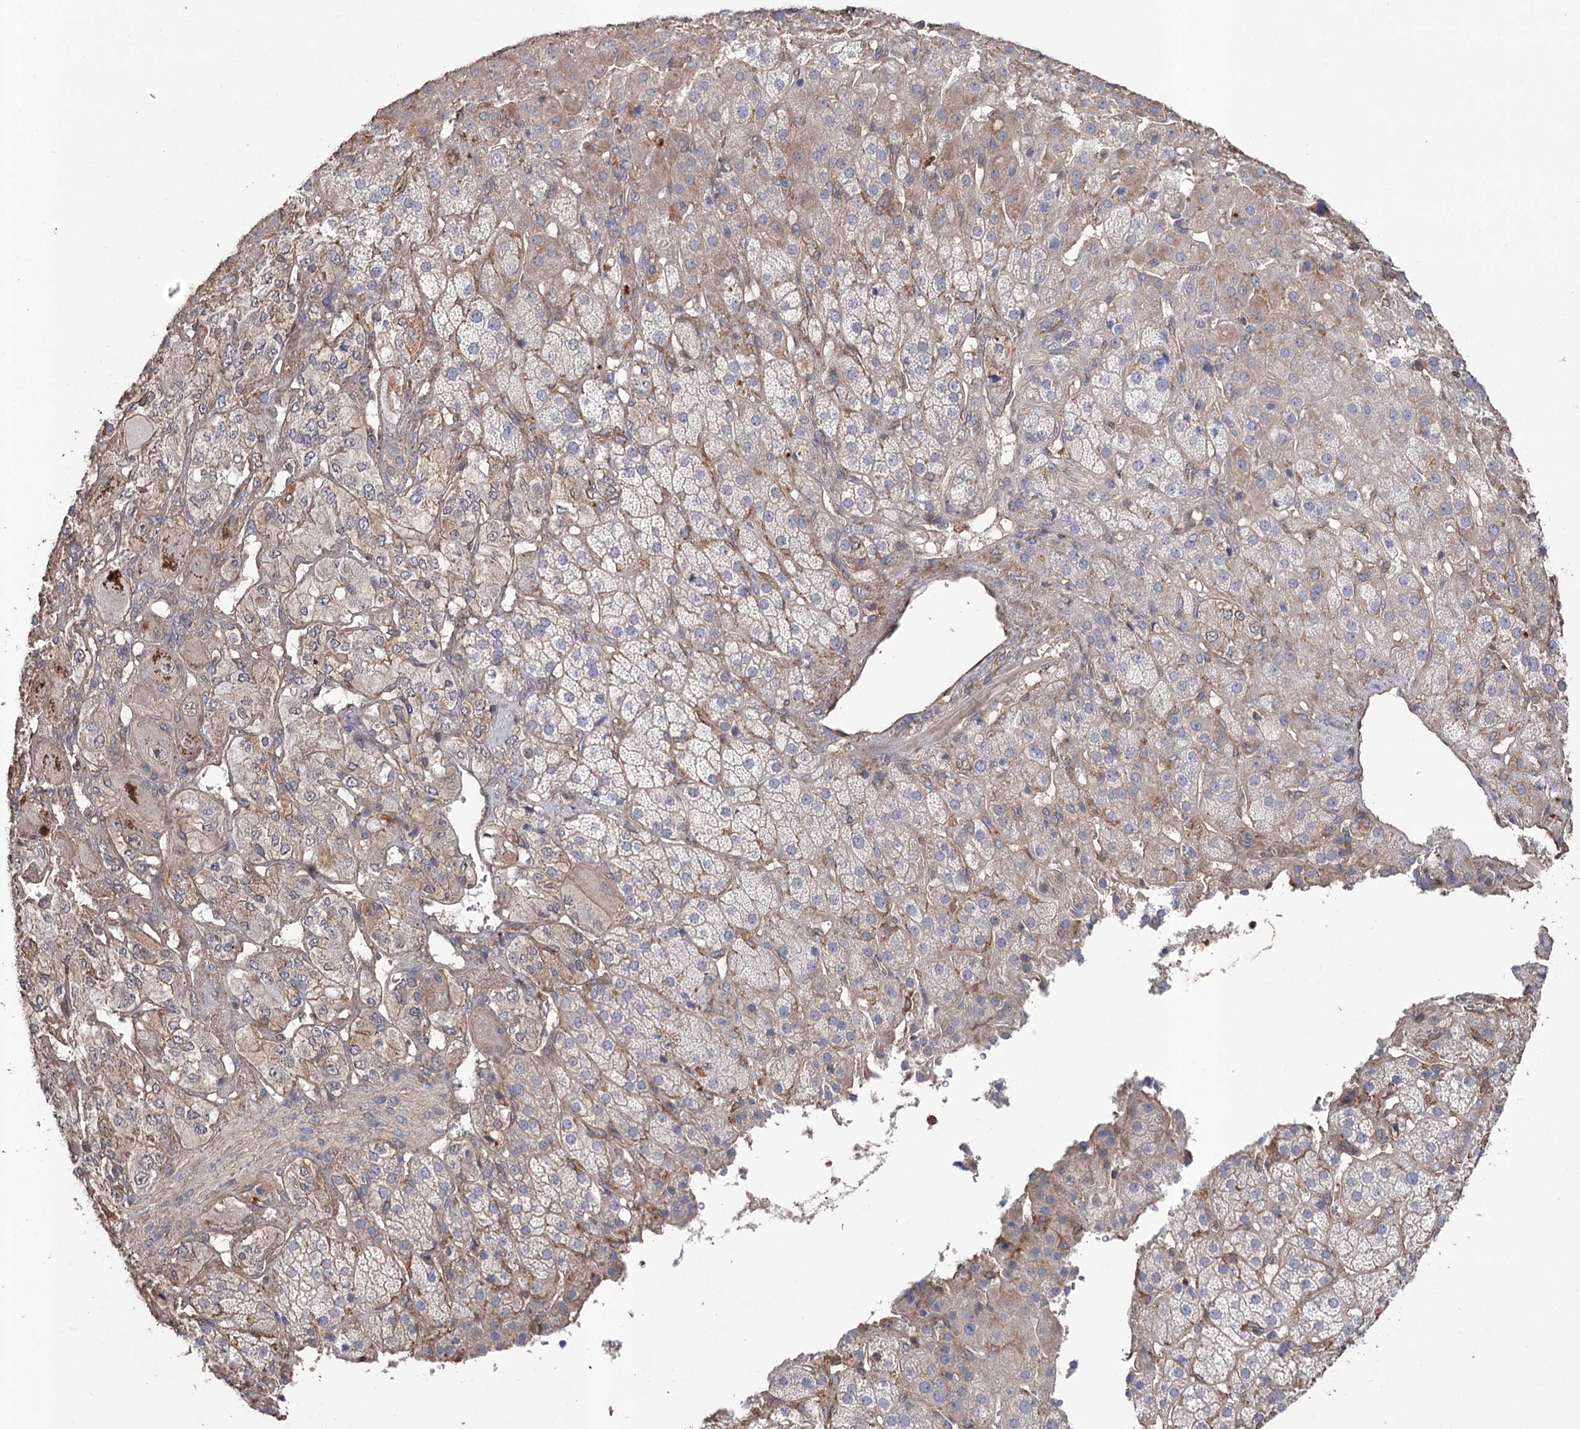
{"staining": {"intensity": "weak", "quantity": "<25%", "location": "cytoplasmic/membranous"}, "tissue": "adrenal gland", "cell_type": "Glandular cells", "image_type": "normal", "snomed": [{"axis": "morphology", "description": "Normal tissue, NOS"}, {"axis": "topography", "description": "Adrenal gland"}], "caption": "Protein analysis of benign adrenal gland displays no significant expression in glandular cells.", "gene": "FAM13B", "patient": {"sex": "female", "age": 57}}